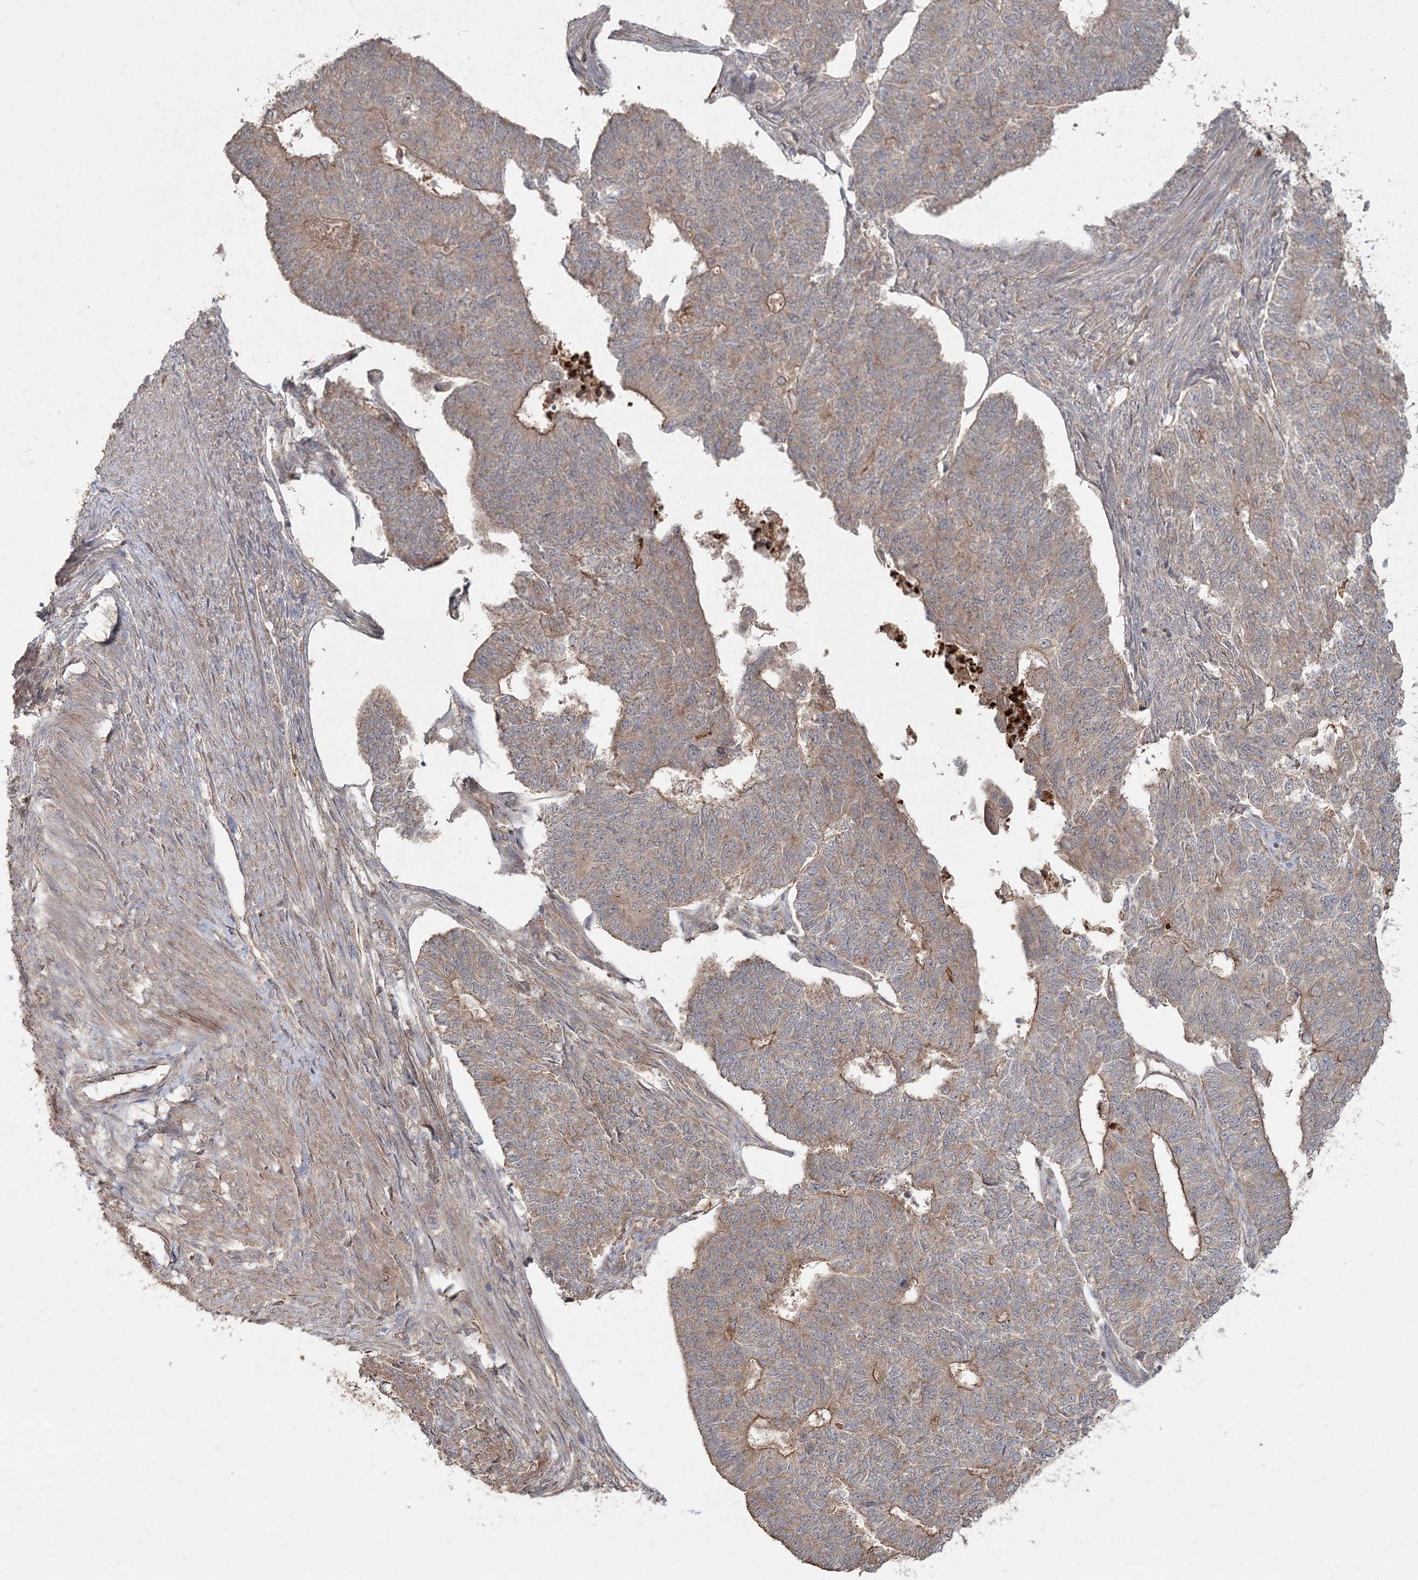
{"staining": {"intensity": "weak", "quantity": "<25%", "location": "cytoplasmic/membranous"}, "tissue": "endometrial cancer", "cell_type": "Tumor cells", "image_type": "cancer", "snomed": [{"axis": "morphology", "description": "Adenocarcinoma, NOS"}, {"axis": "topography", "description": "Endometrium"}], "caption": "The IHC image has no significant positivity in tumor cells of adenocarcinoma (endometrial) tissue.", "gene": "SPRY1", "patient": {"sex": "female", "age": 32}}